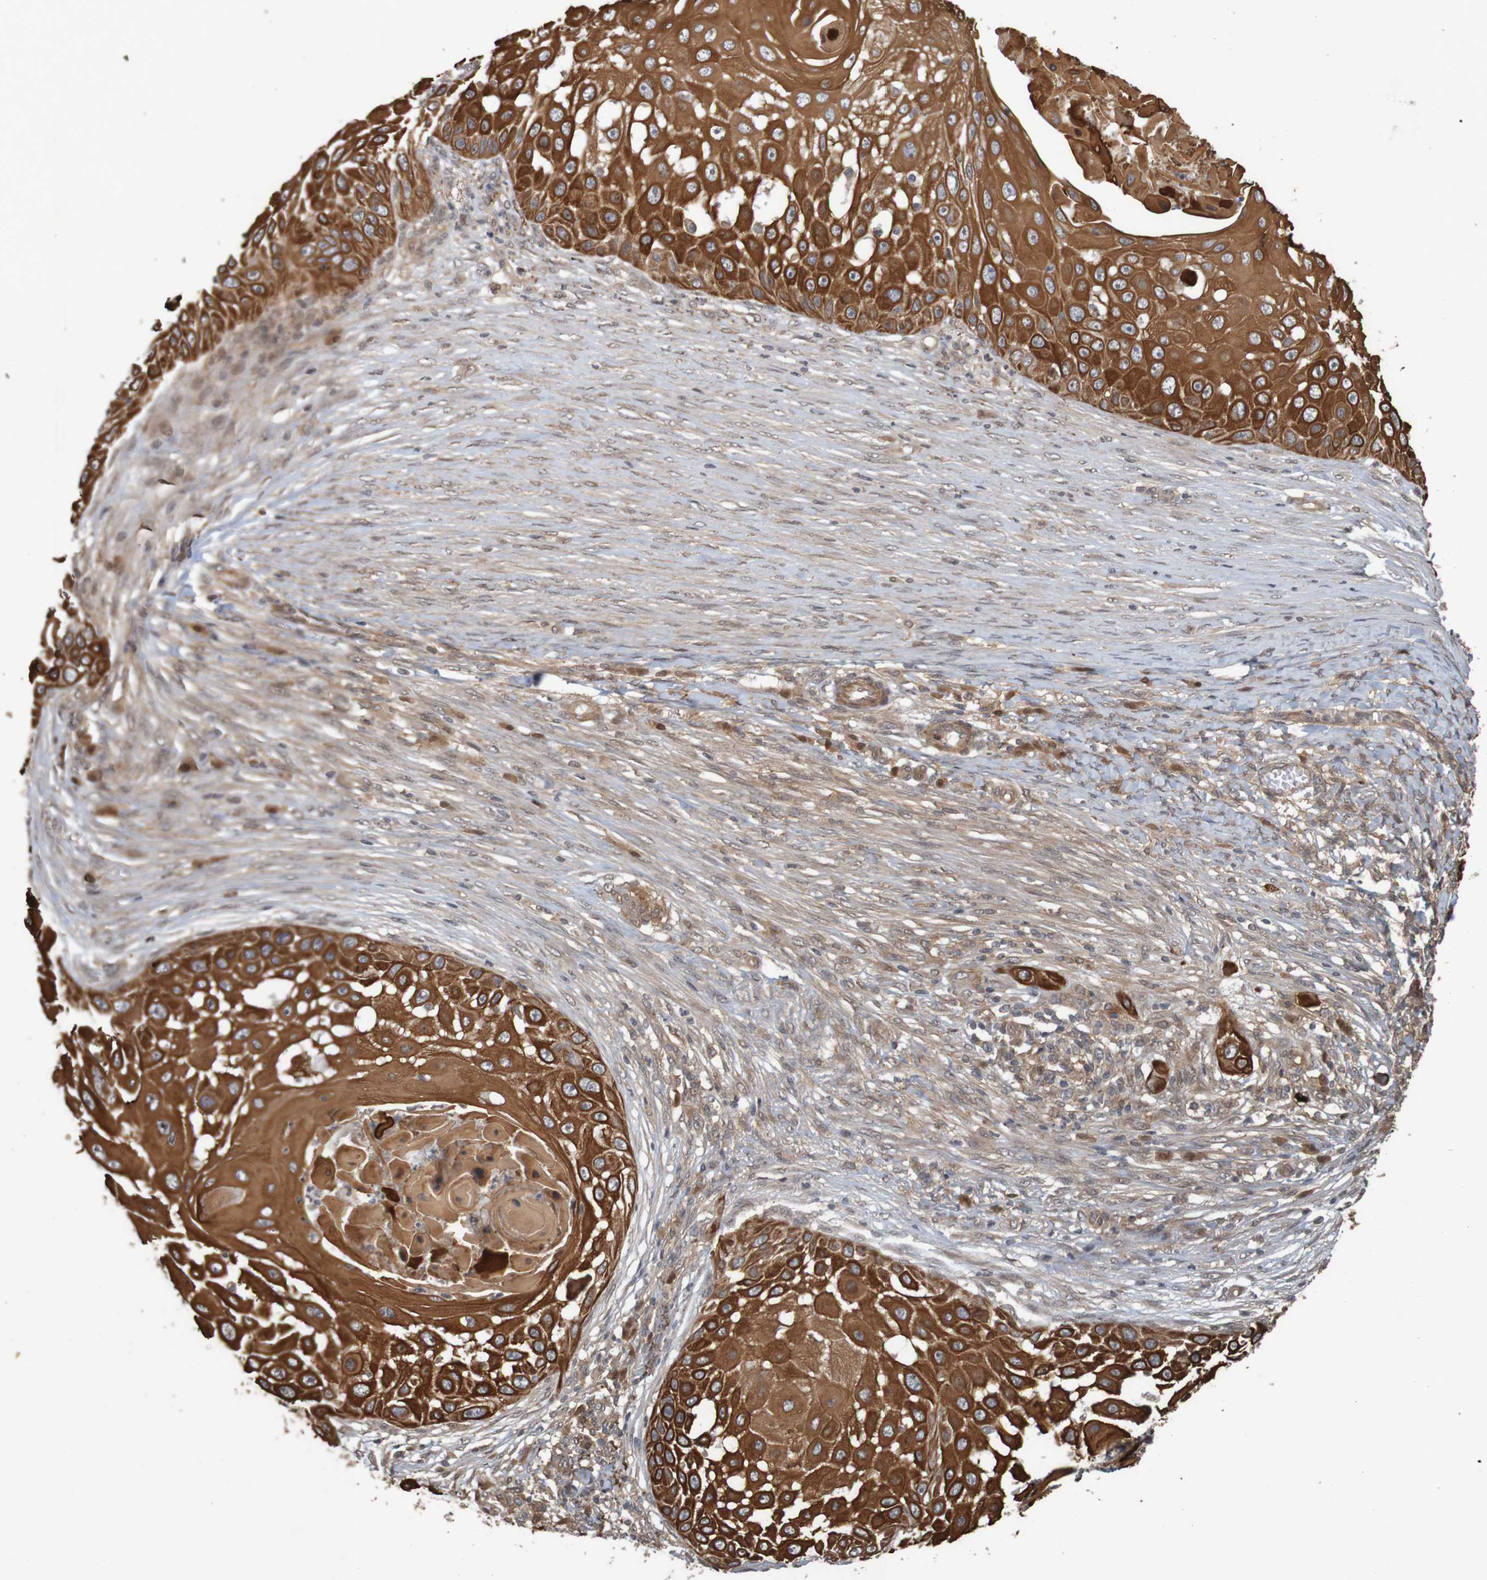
{"staining": {"intensity": "strong", "quantity": ">75%", "location": "cytoplasmic/membranous"}, "tissue": "skin cancer", "cell_type": "Tumor cells", "image_type": "cancer", "snomed": [{"axis": "morphology", "description": "Squamous cell carcinoma, NOS"}, {"axis": "topography", "description": "Skin"}], "caption": "IHC (DAB) staining of skin cancer (squamous cell carcinoma) shows strong cytoplasmic/membranous protein positivity in about >75% of tumor cells.", "gene": "ARHGEF11", "patient": {"sex": "female", "age": 44}}